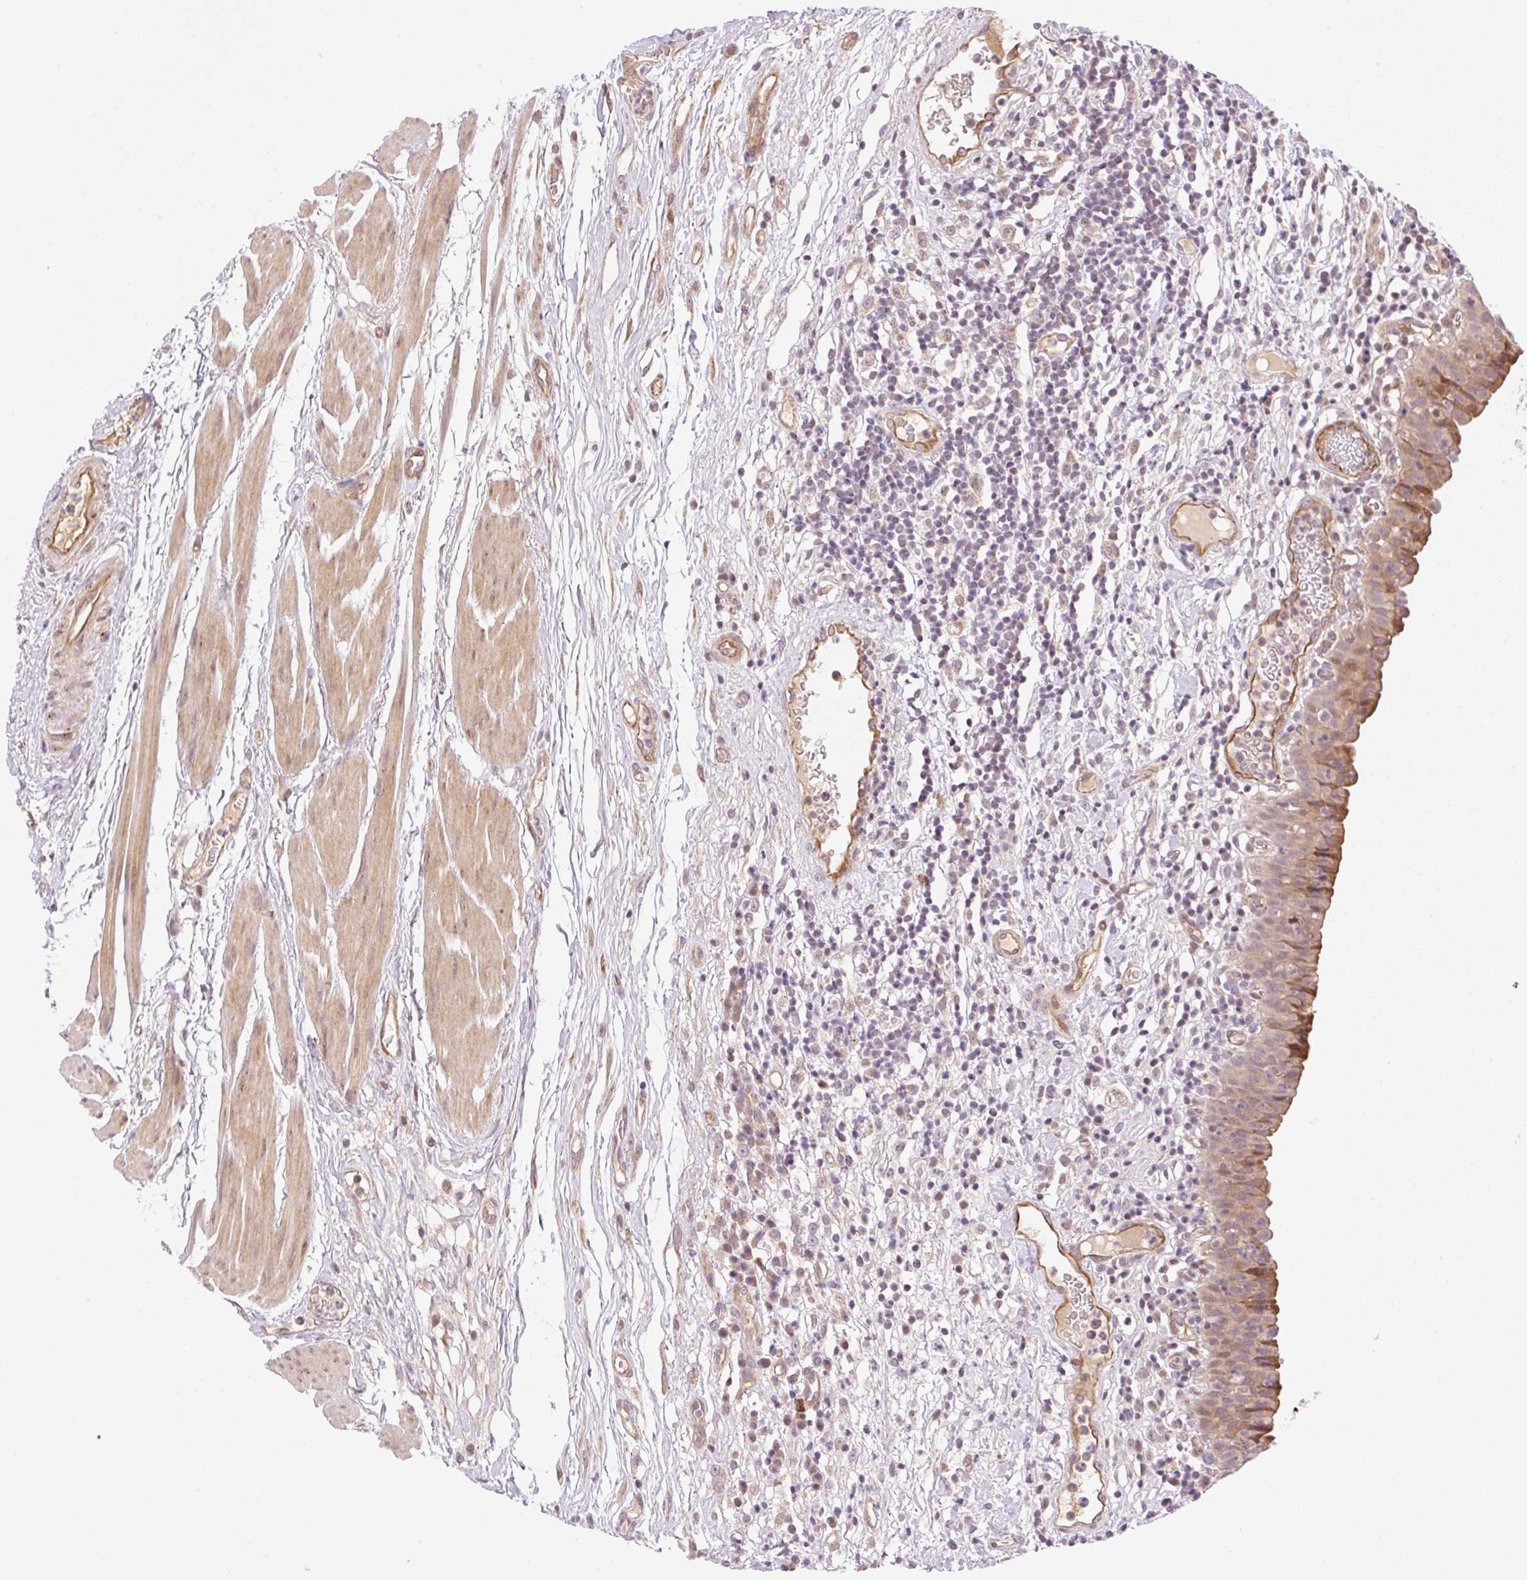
{"staining": {"intensity": "moderate", "quantity": "25%-75%", "location": "cytoplasmic/membranous,nuclear"}, "tissue": "urinary bladder", "cell_type": "Urothelial cells", "image_type": "normal", "snomed": [{"axis": "morphology", "description": "Normal tissue, NOS"}, {"axis": "morphology", "description": "Inflammation, NOS"}, {"axis": "topography", "description": "Urinary bladder"}], "caption": "Benign urinary bladder demonstrates moderate cytoplasmic/membranous,nuclear expression in about 25%-75% of urothelial cells.", "gene": "ZNF394", "patient": {"sex": "male", "age": 57}}